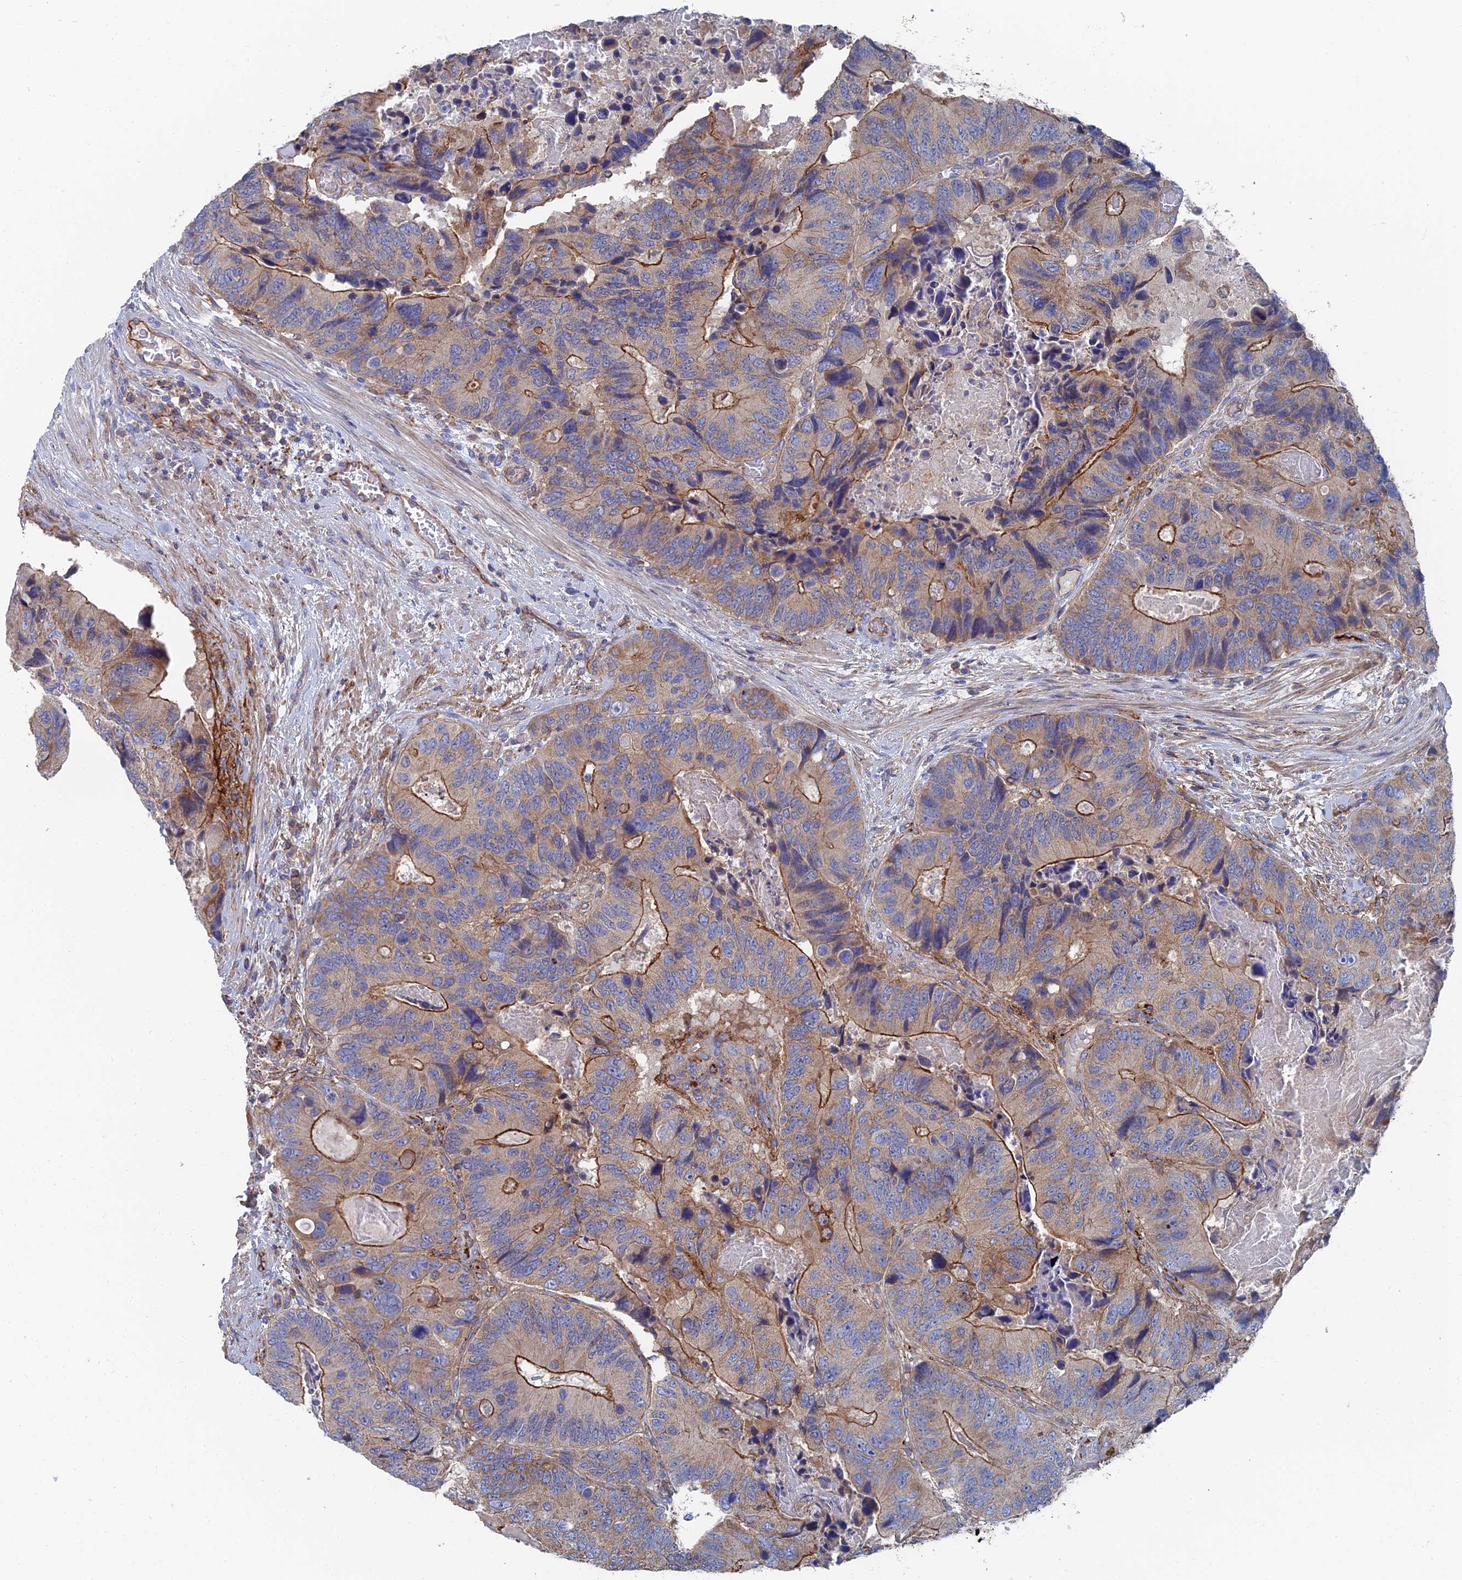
{"staining": {"intensity": "strong", "quantity": "25%-75%", "location": "cytoplasmic/membranous"}, "tissue": "colorectal cancer", "cell_type": "Tumor cells", "image_type": "cancer", "snomed": [{"axis": "morphology", "description": "Adenocarcinoma, NOS"}, {"axis": "topography", "description": "Colon"}], "caption": "Immunohistochemistry (IHC) of human adenocarcinoma (colorectal) shows high levels of strong cytoplasmic/membranous positivity in approximately 25%-75% of tumor cells.", "gene": "SNX11", "patient": {"sex": "male", "age": 84}}